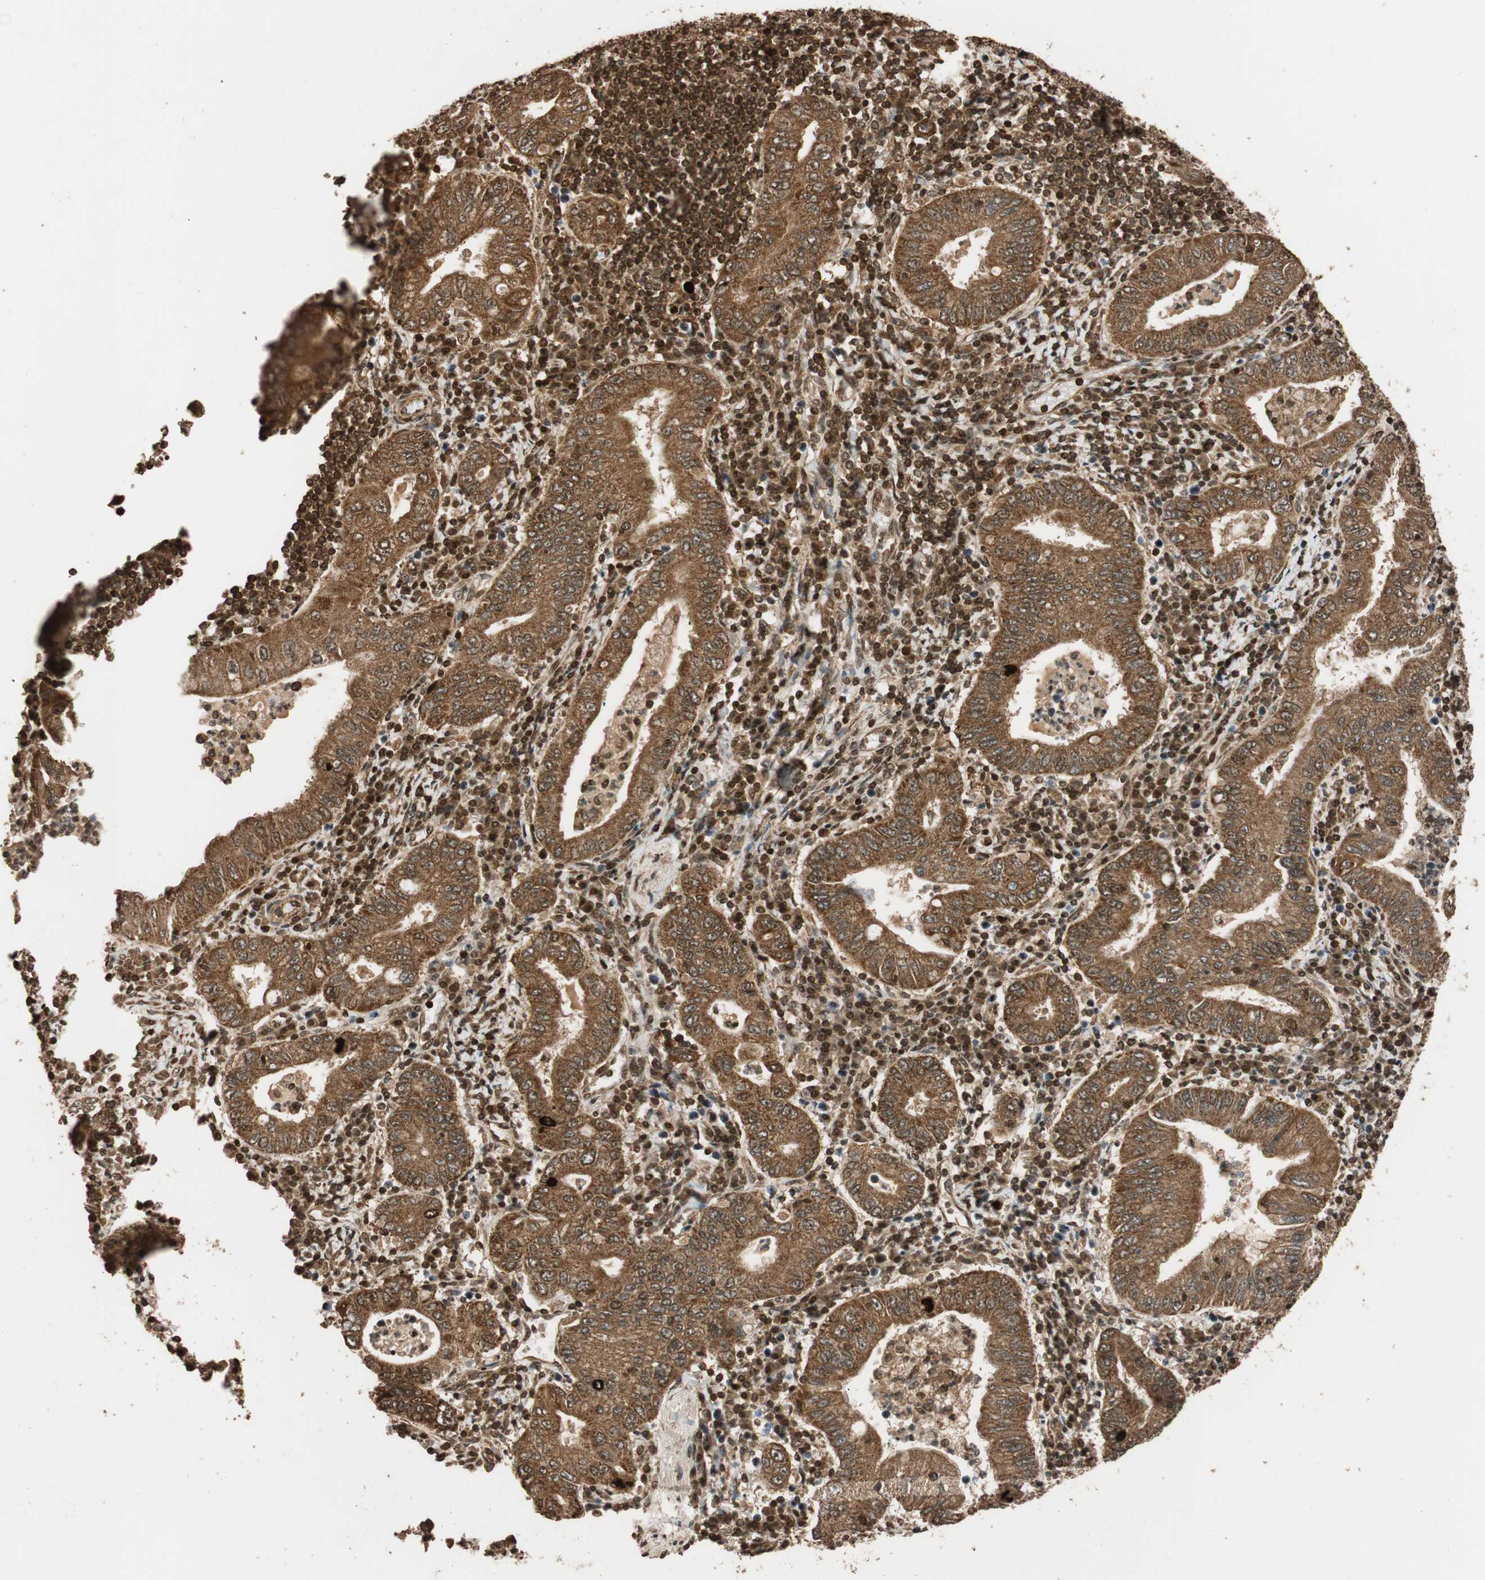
{"staining": {"intensity": "moderate", "quantity": ">75%", "location": "cytoplasmic/membranous"}, "tissue": "stomach cancer", "cell_type": "Tumor cells", "image_type": "cancer", "snomed": [{"axis": "morphology", "description": "Normal tissue, NOS"}, {"axis": "morphology", "description": "Adenocarcinoma, NOS"}, {"axis": "topography", "description": "Esophagus"}, {"axis": "topography", "description": "Stomach, upper"}, {"axis": "topography", "description": "Peripheral nerve tissue"}], "caption": "High-power microscopy captured an IHC histopathology image of adenocarcinoma (stomach), revealing moderate cytoplasmic/membranous positivity in about >75% of tumor cells.", "gene": "ALKBH5", "patient": {"sex": "male", "age": 62}}